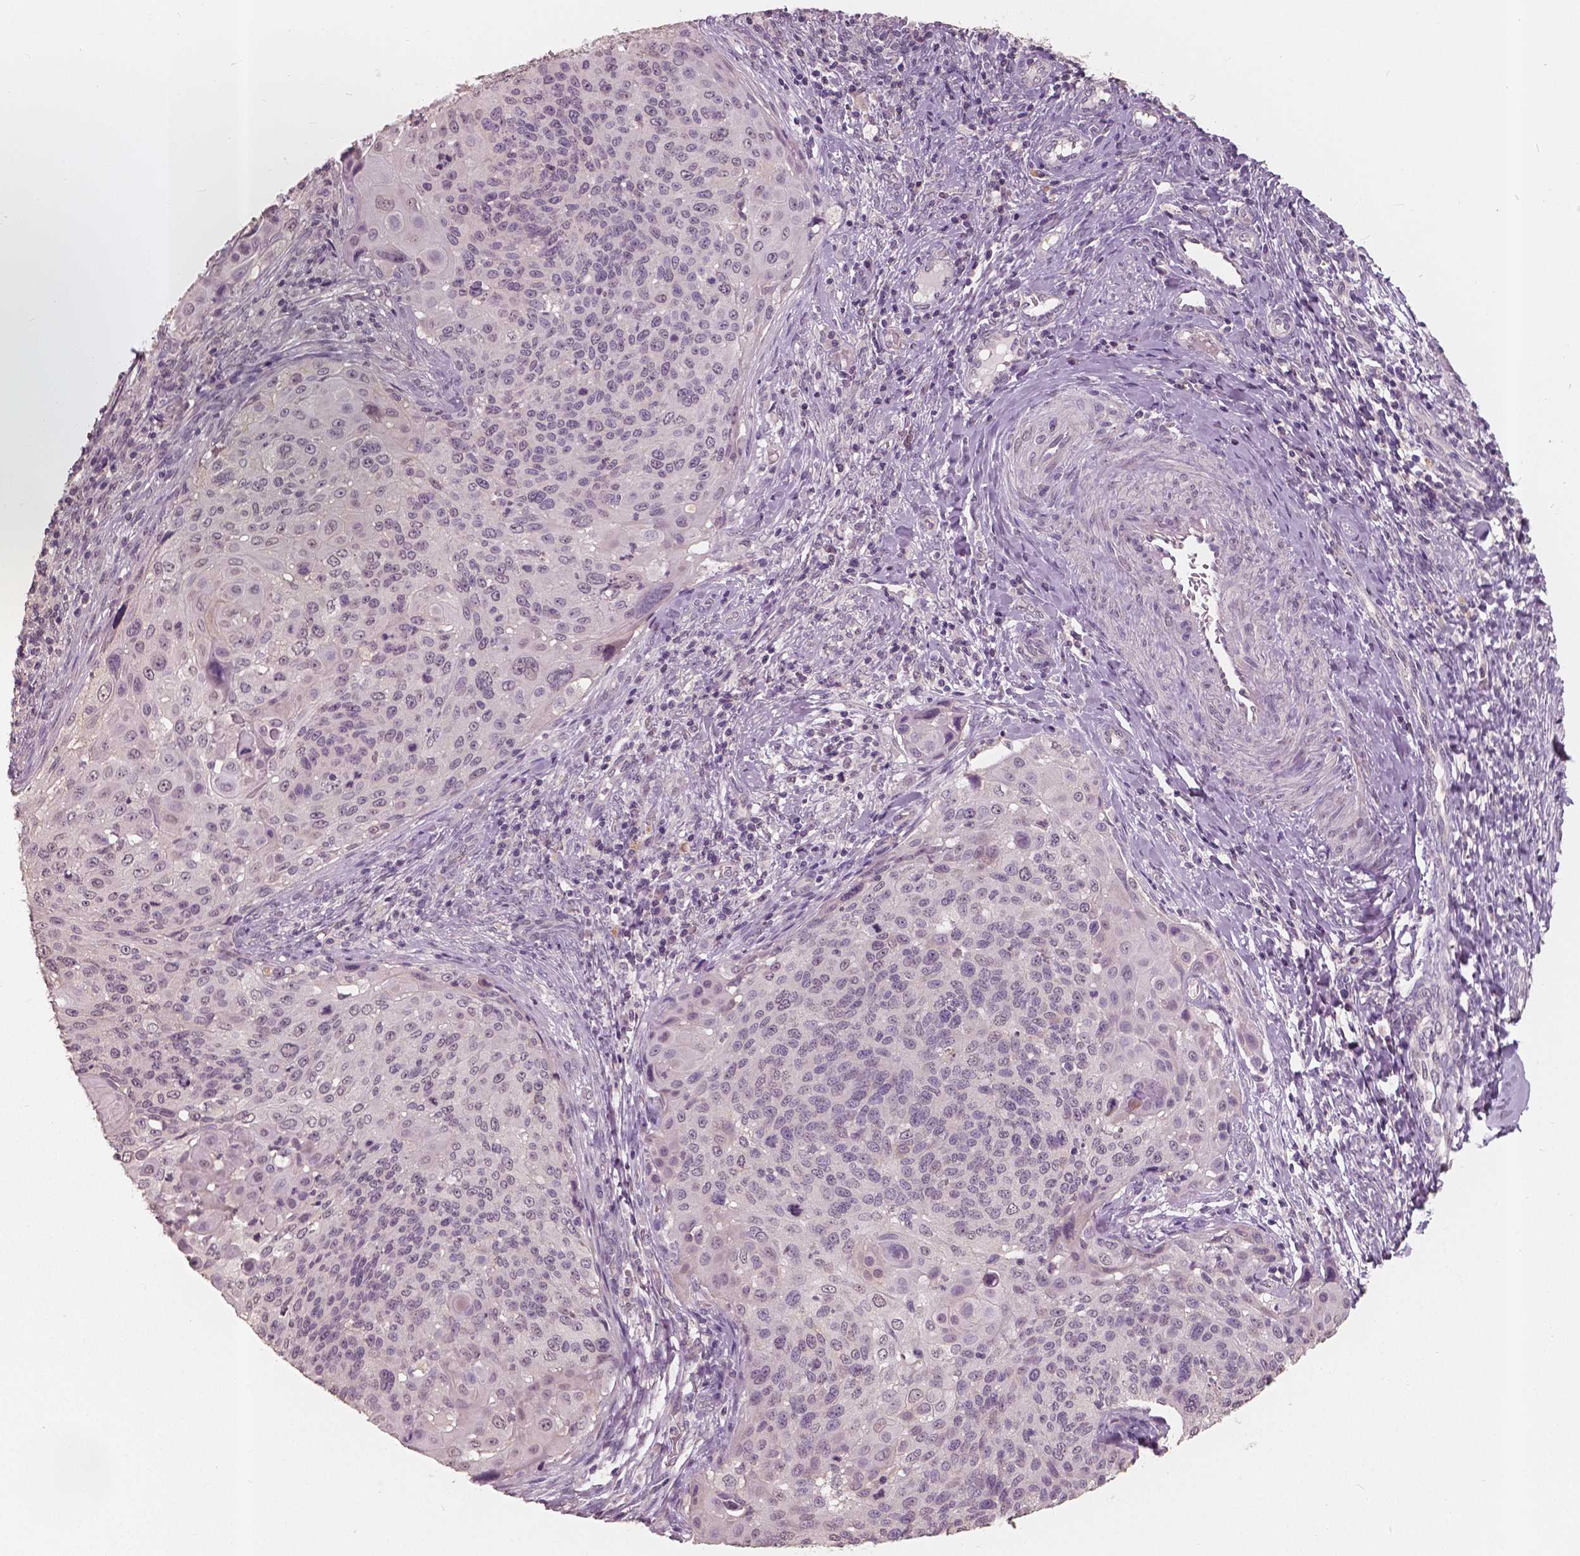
{"staining": {"intensity": "negative", "quantity": "none", "location": "none"}, "tissue": "cervical cancer", "cell_type": "Tumor cells", "image_type": "cancer", "snomed": [{"axis": "morphology", "description": "Squamous cell carcinoma, NOS"}, {"axis": "topography", "description": "Cervix"}], "caption": "This is a micrograph of immunohistochemistry (IHC) staining of cervical cancer, which shows no staining in tumor cells. The staining is performed using DAB (3,3'-diaminobenzidine) brown chromogen with nuclei counter-stained in using hematoxylin.", "gene": "SAT2", "patient": {"sex": "female", "age": 49}}